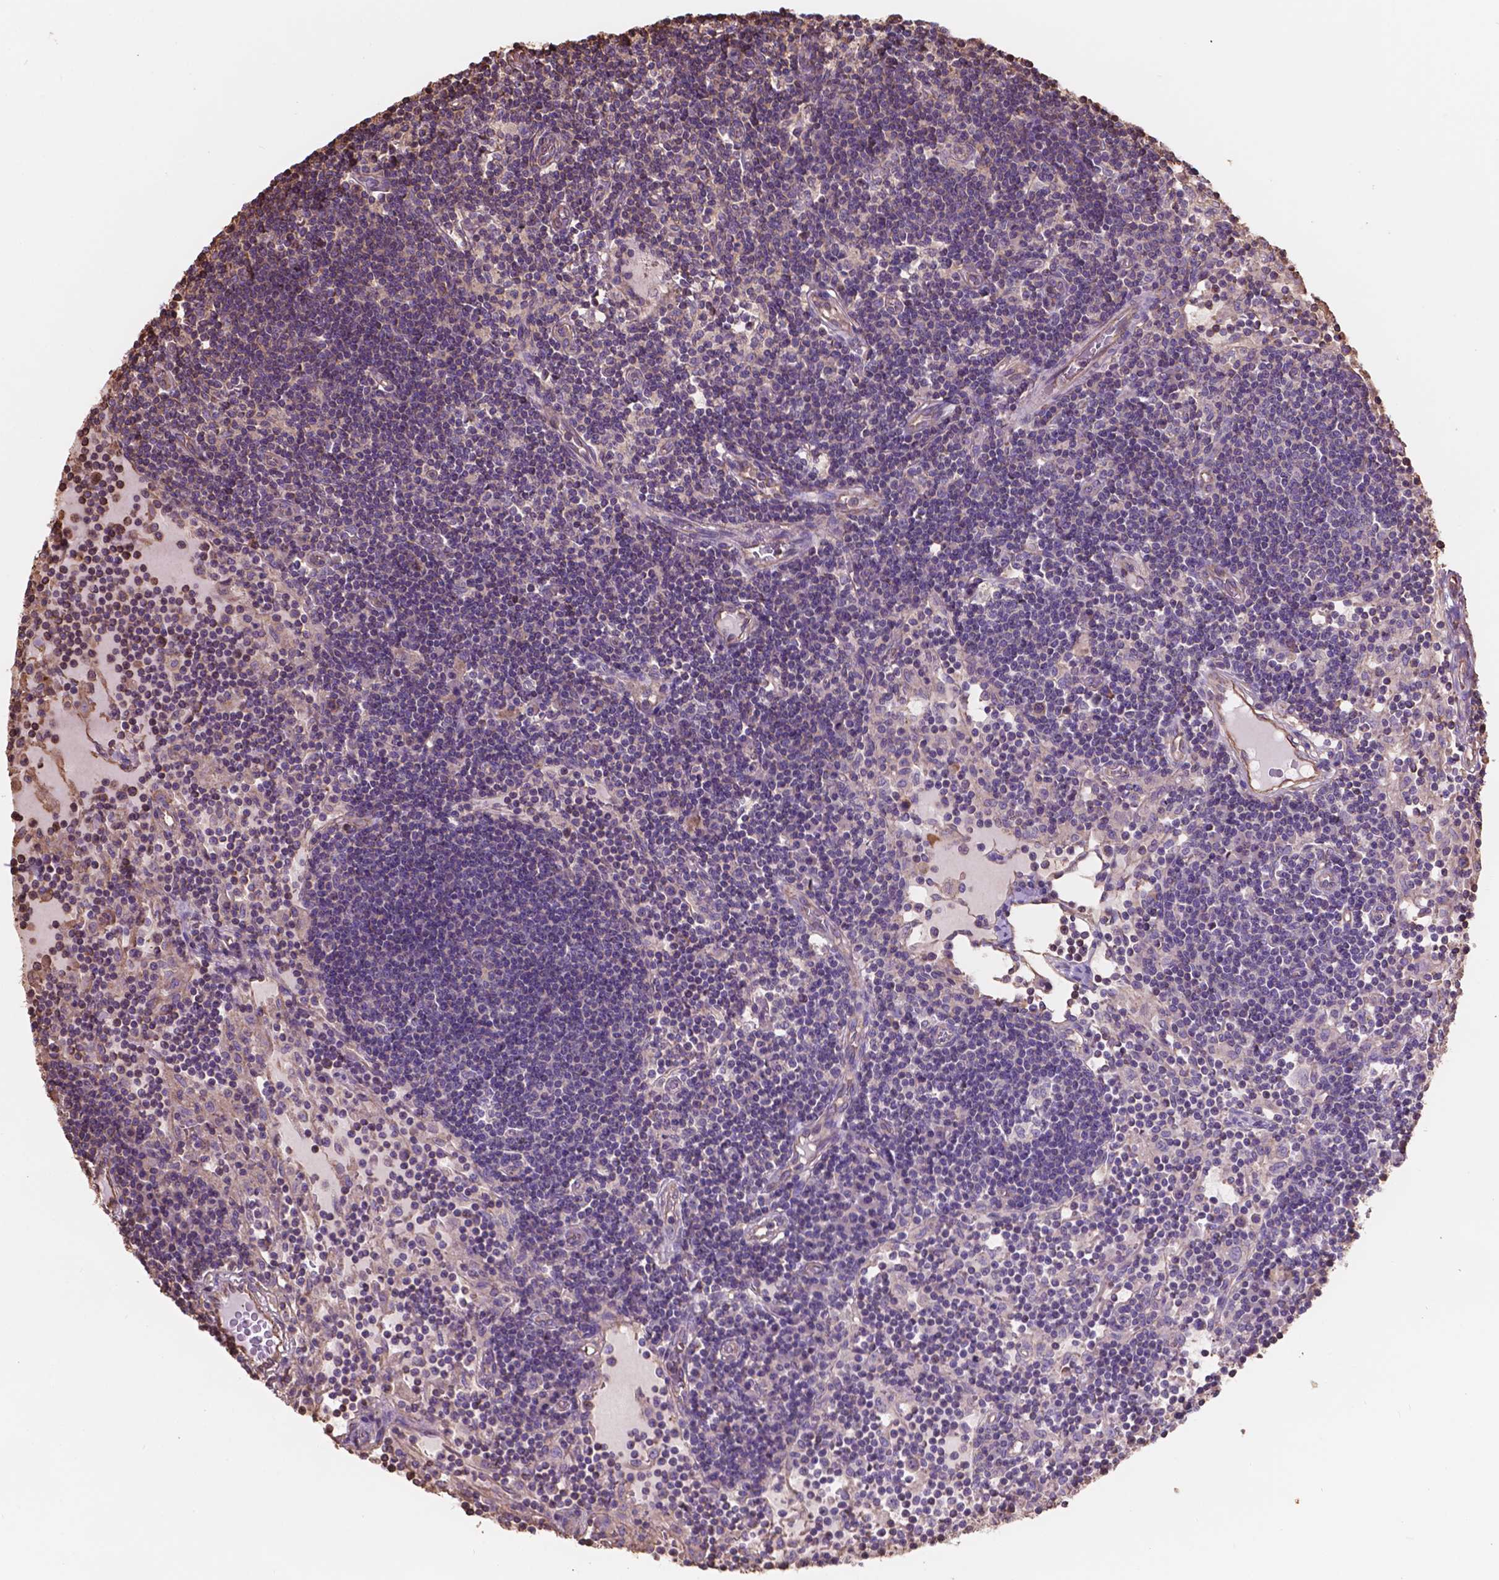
{"staining": {"intensity": "negative", "quantity": "none", "location": "none"}, "tissue": "lymph node", "cell_type": "Germinal center cells", "image_type": "normal", "snomed": [{"axis": "morphology", "description": "Normal tissue, NOS"}, {"axis": "topography", "description": "Lymph node"}], "caption": "High power microscopy micrograph of an IHC micrograph of normal lymph node, revealing no significant expression in germinal center cells. Brightfield microscopy of immunohistochemistry (IHC) stained with DAB (3,3'-diaminobenzidine) (brown) and hematoxylin (blue), captured at high magnification.", "gene": "NIPA2", "patient": {"sex": "female", "age": 72}}